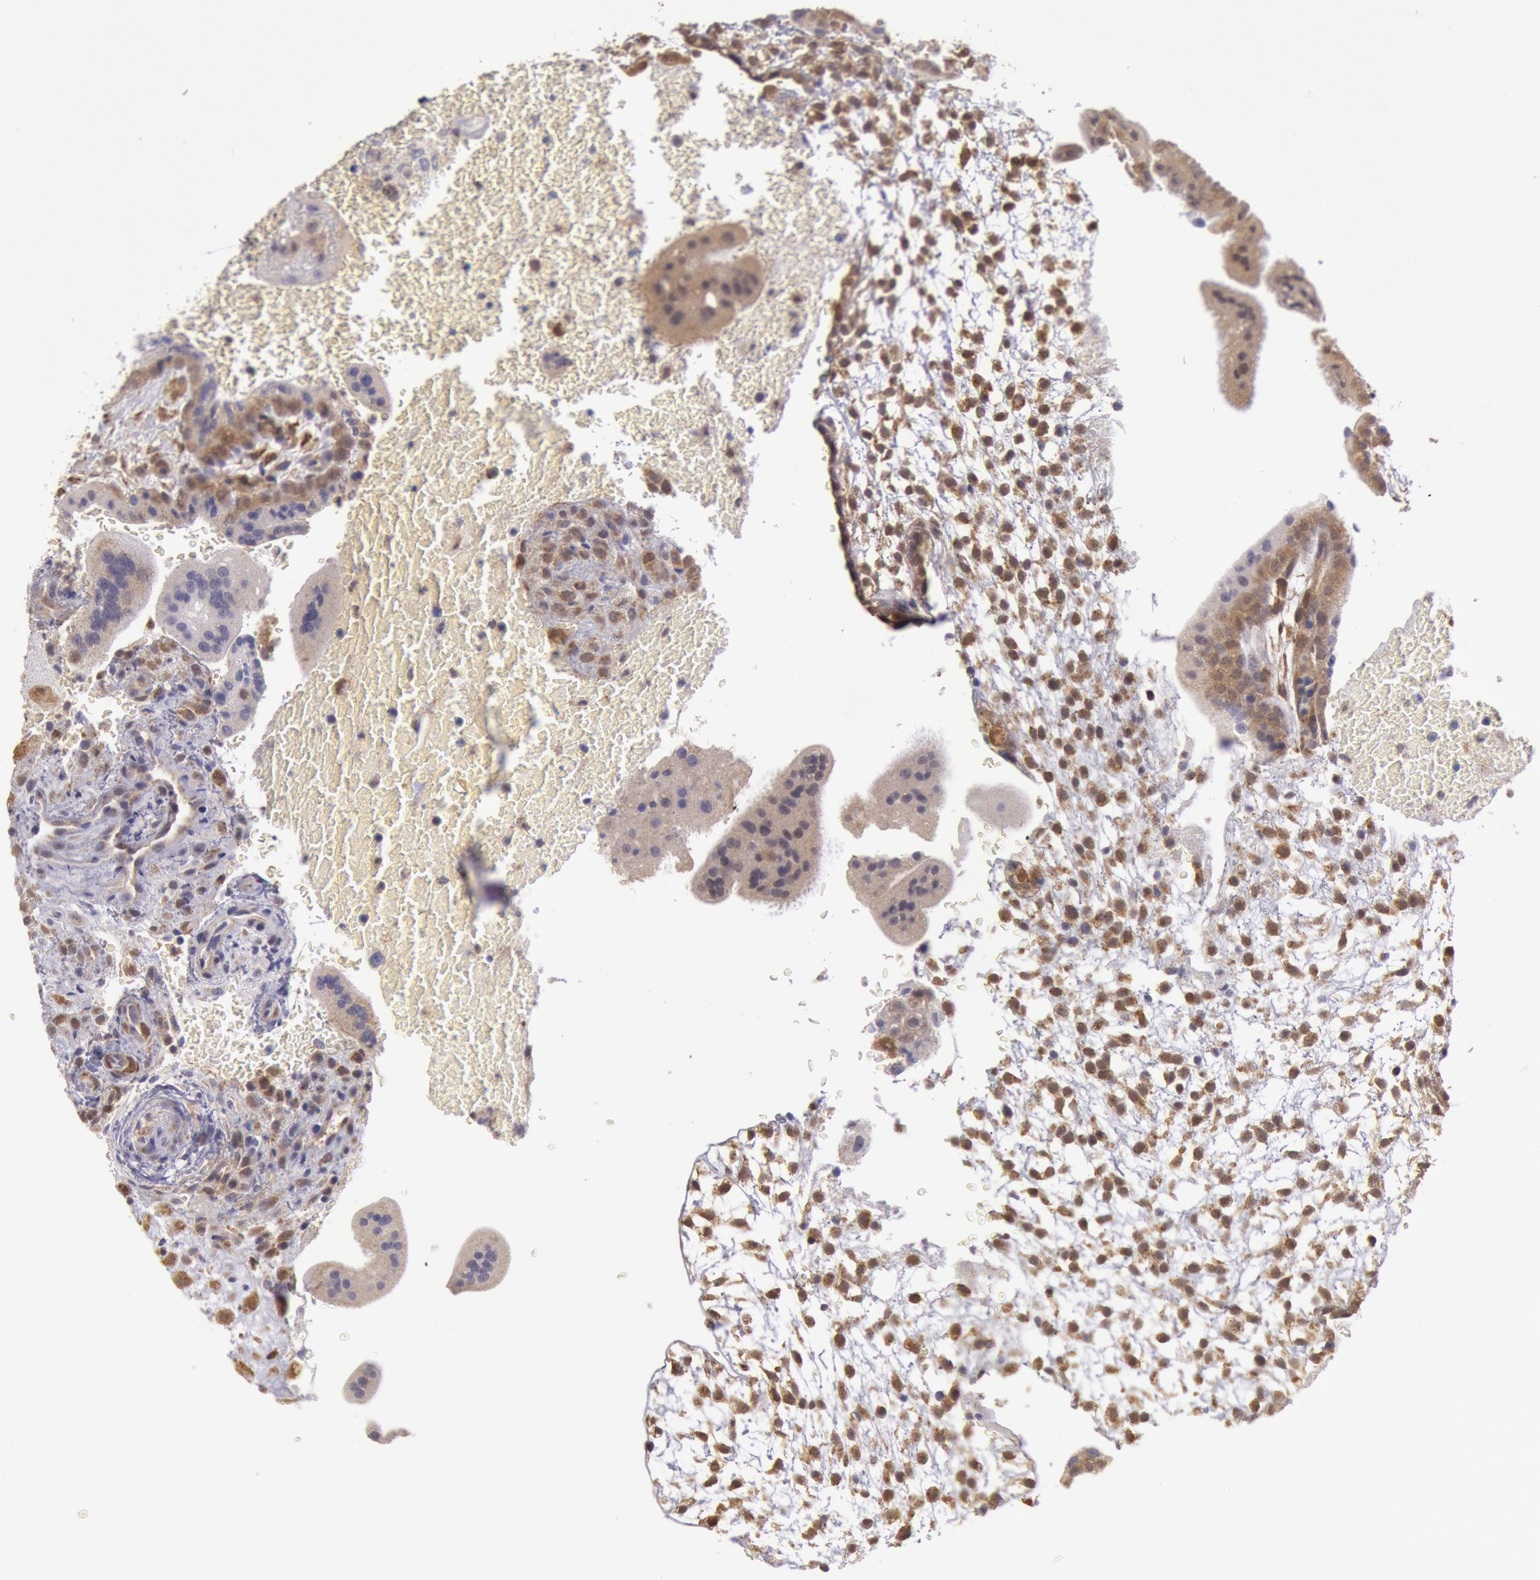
{"staining": {"intensity": "moderate", "quantity": "25%-75%", "location": "cytoplasmic/membranous"}, "tissue": "placenta", "cell_type": "Decidual cells", "image_type": "normal", "snomed": [{"axis": "morphology", "description": "Normal tissue, NOS"}, {"axis": "topography", "description": "Placenta"}], "caption": "A high-resolution image shows IHC staining of unremarkable placenta, which exhibits moderate cytoplasmic/membranous positivity in approximately 25%-75% of decidual cells. The protein is stained brown, and the nuclei are stained in blue (DAB IHC with brightfield microscopy, high magnification).", "gene": "MPST", "patient": {"sex": "female", "age": 35}}